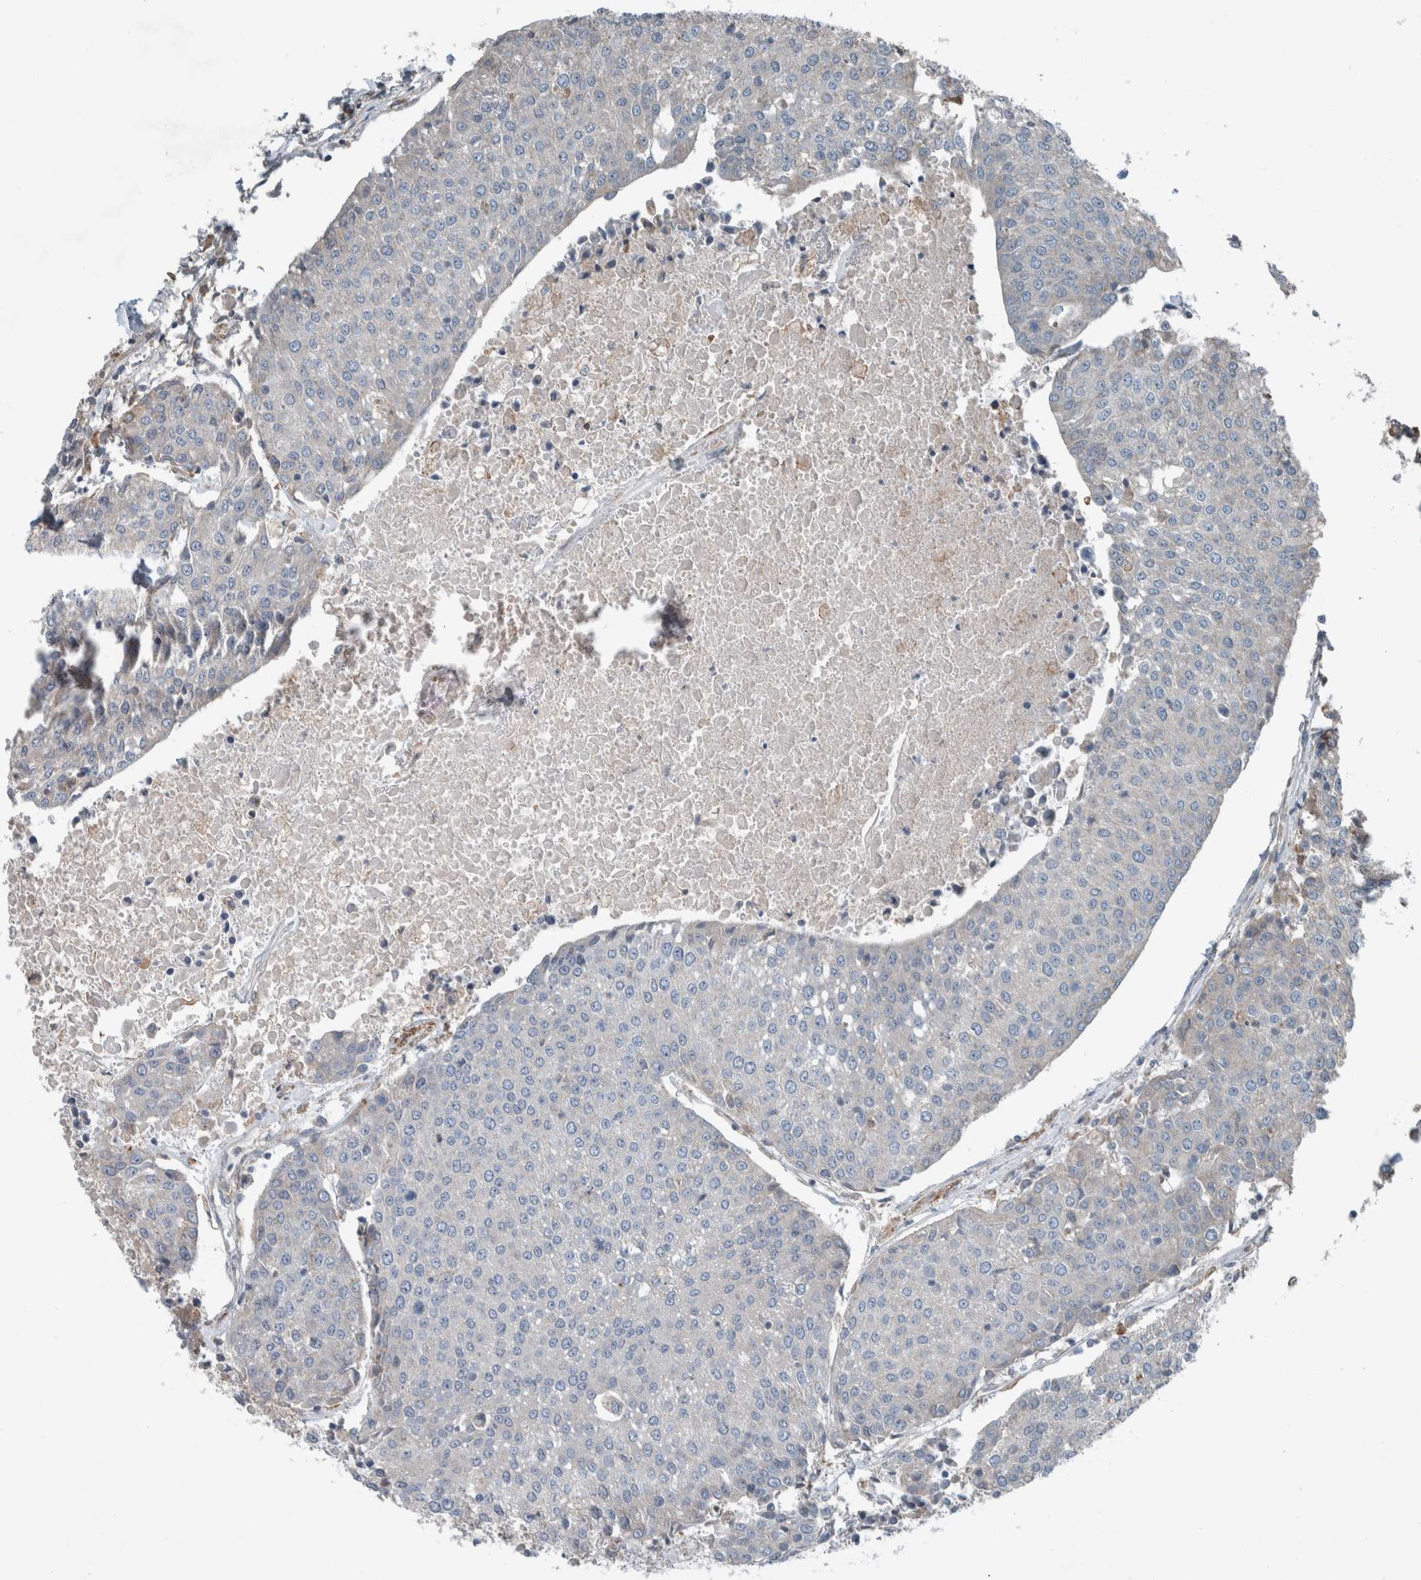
{"staining": {"intensity": "negative", "quantity": "none", "location": "none"}, "tissue": "urothelial cancer", "cell_type": "Tumor cells", "image_type": "cancer", "snomed": [{"axis": "morphology", "description": "Urothelial carcinoma, High grade"}, {"axis": "topography", "description": "Urinary bladder"}], "caption": "This is an IHC micrograph of urothelial cancer. There is no staining in tumor cells.", "gene": "JADE2", "patient": {"sex": "female", "age": 85}}